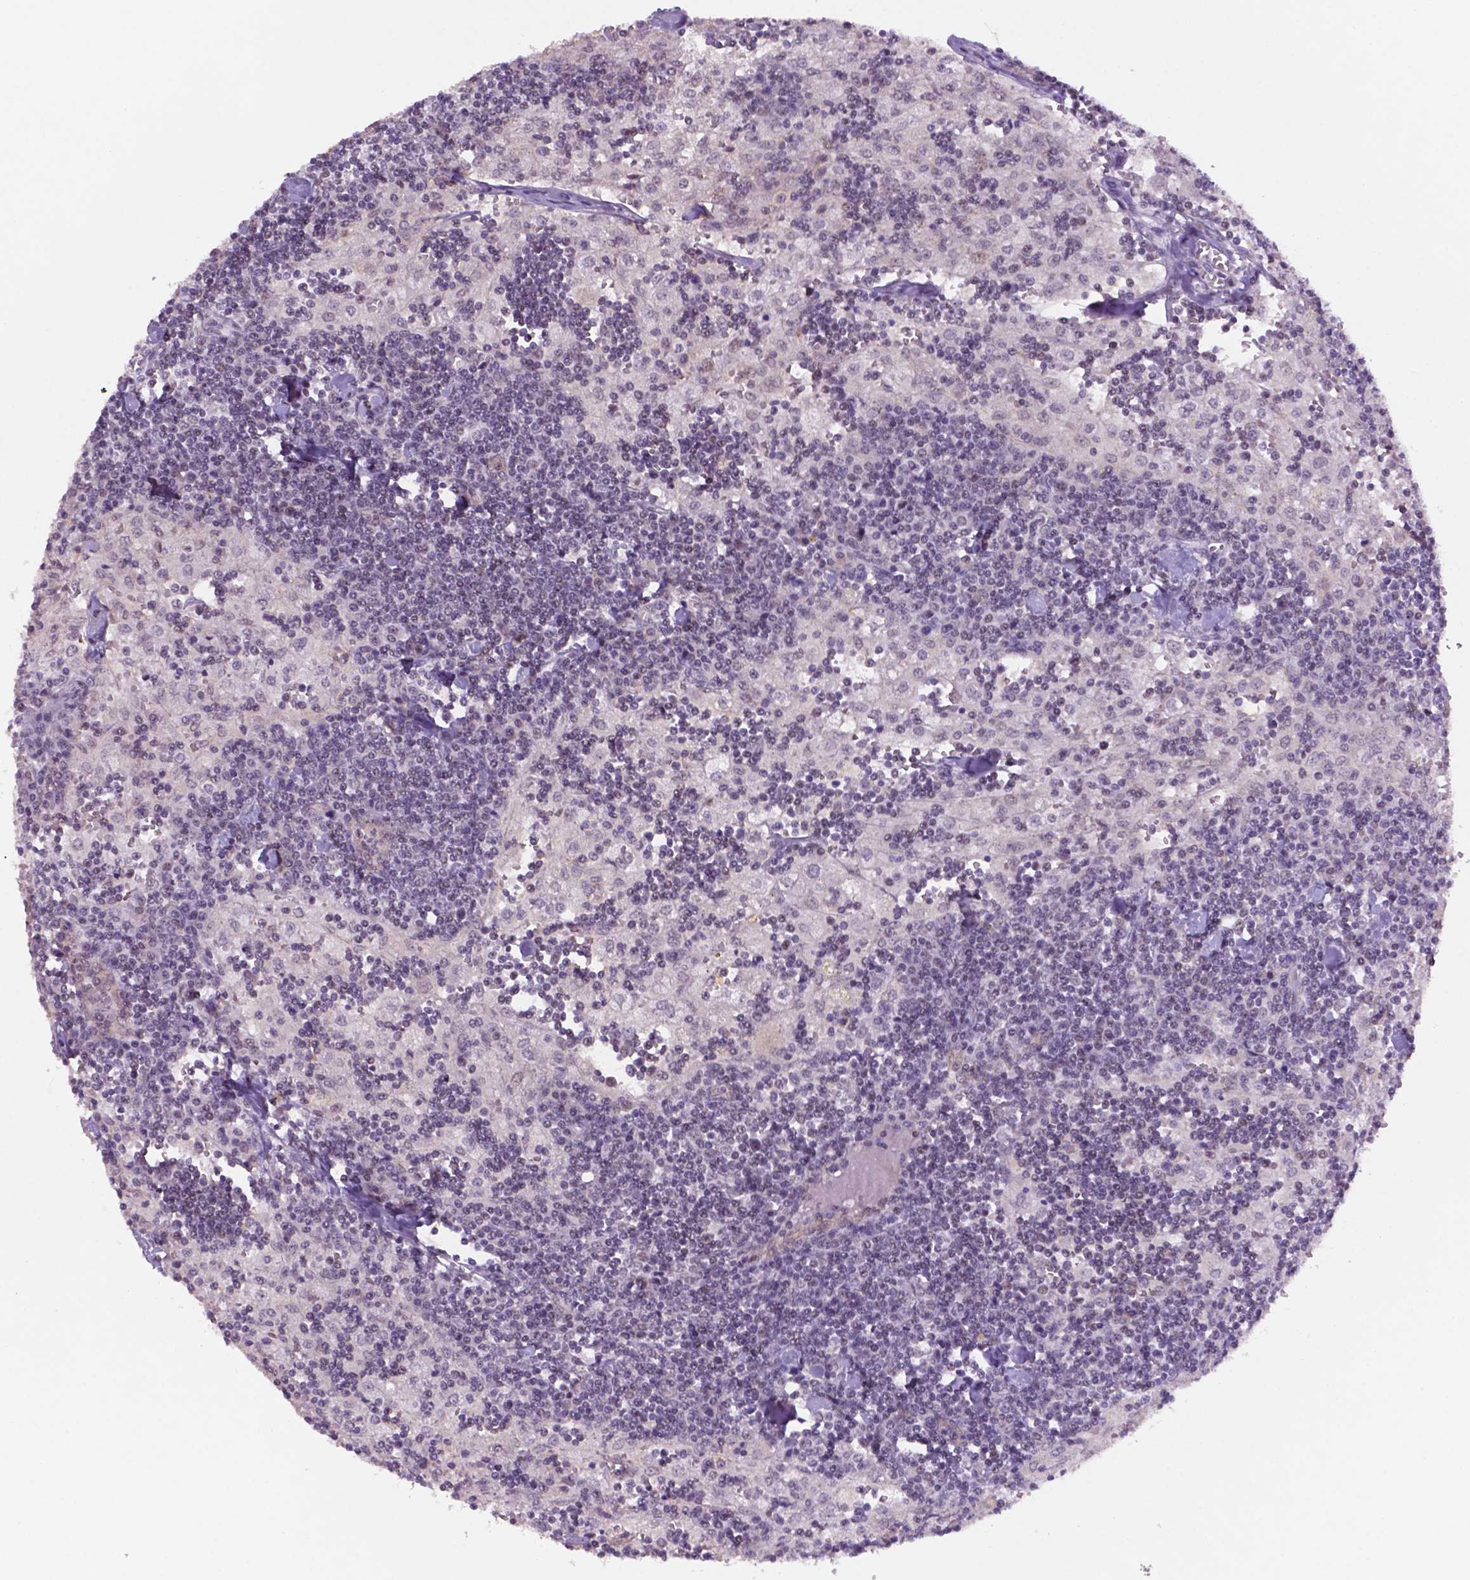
{"staining": {"intensity": "weak", "quantity": "25%-75%", "location": "nuclear"}, "tissue": "lymph node", "cell_type": "Germinal center cells", "image_type": "normal", "snomed": [{"axis": "morphology", "description": "Normal tissue, NOS"}, {"axis": "topography", "description": "Lymph node"}], "caption": "An immunohistochemistry (IHC) micrograph of normal tissue is shown. Protein staining in brown highlights weak nuclear positivity in lymph node within germinal center cells.", "gene": "NCOR1", "patient": {"sex": "male", "age": 55}}